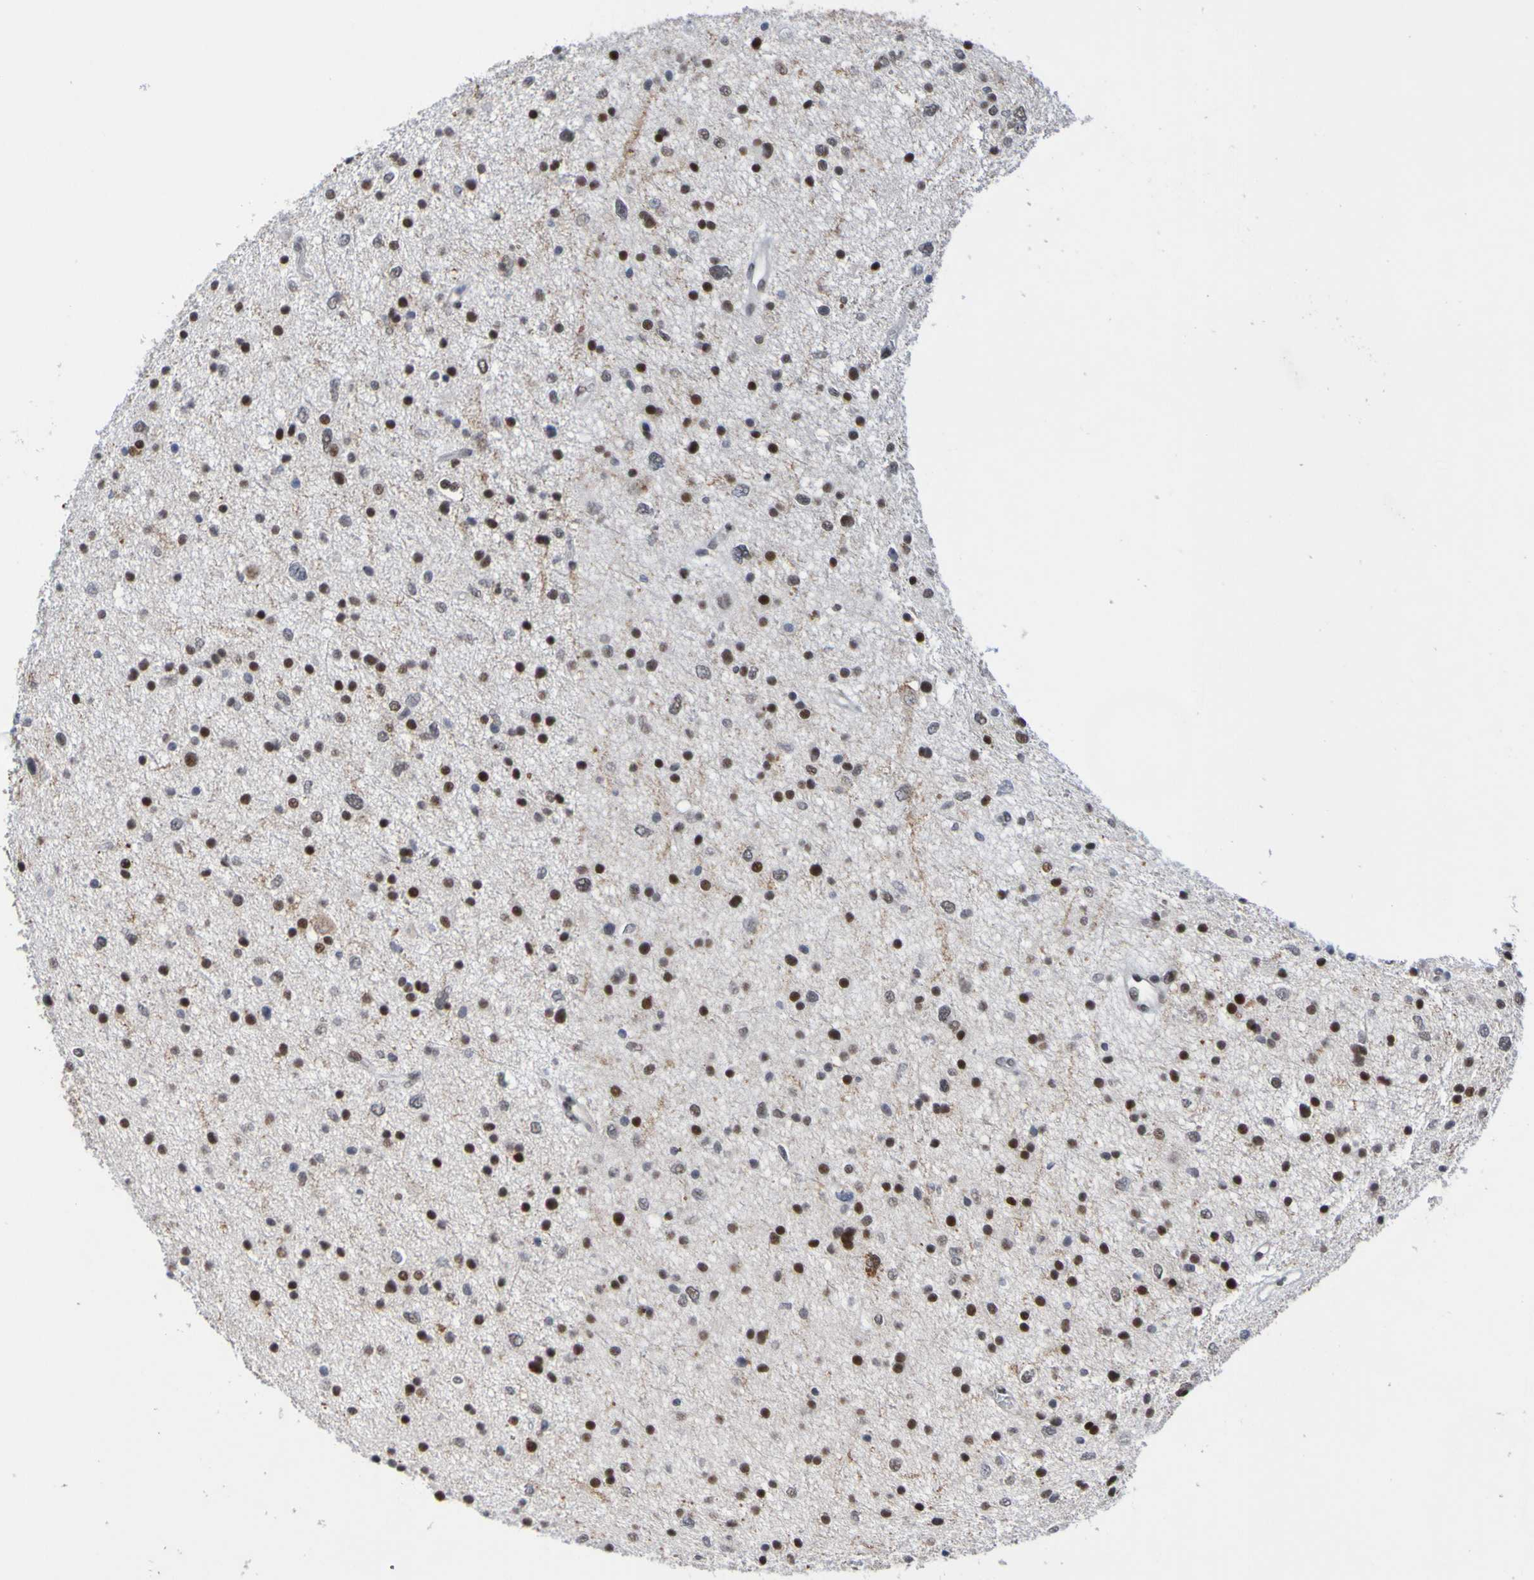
{"staining": {"intensity": "strong", "quantity": "25%-75%", "location": "nuclear"}, "tissue": "glioma", "cell_type": "Tumor cells", "image_type": "cancer", "snomed": [{"axis": "morphology", "description": "Glioma, malignant, Low grade"}, {"axis": "topography", "description": "Brain"}], "caption": "Immunohistochemical staining of human glioma shows high levels of strong nuclear positivity in approximately 25%-75% of tumor cells.", "gene": "PCGF1", "patient": {"sex": "female", "age": 37}}